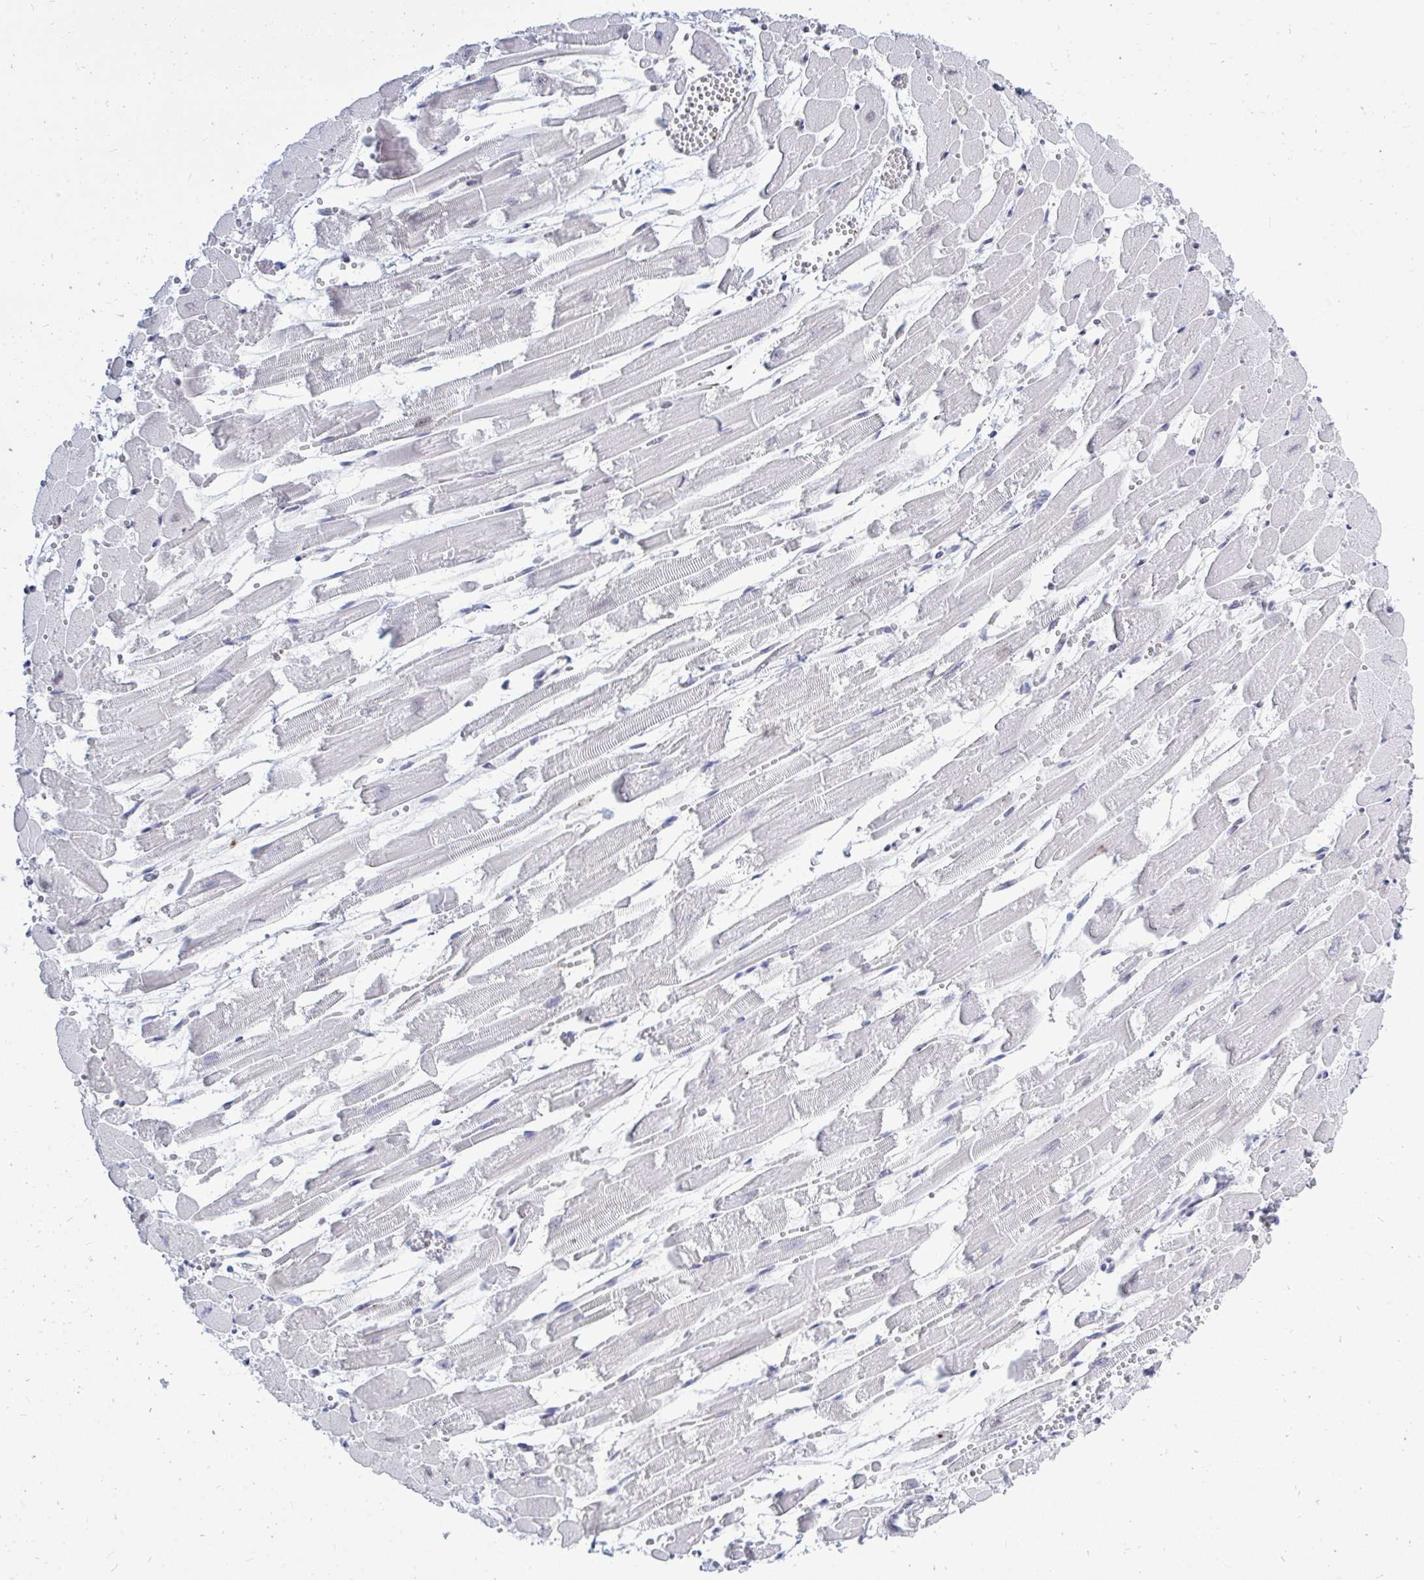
{"staining": {"intensity": "weak", "quantity": "25%-75%", "location": "nuclear"}, "tissue": "heart muscle", "cell_type": "Cardiomyocytes", "image_type": "normal", "snomed": [{"axis": "morphology", "description": "Normal tissue, NOS"}, {"axis": "topography", "description": "Heart"}], "caption": "Cardiomyocytes reveal weak nuclear staining in about 25%-75% of cells in unremarkable heart muscle.", "gene": "TRIP12", "patient": {"sex": "female", "age": 52}}